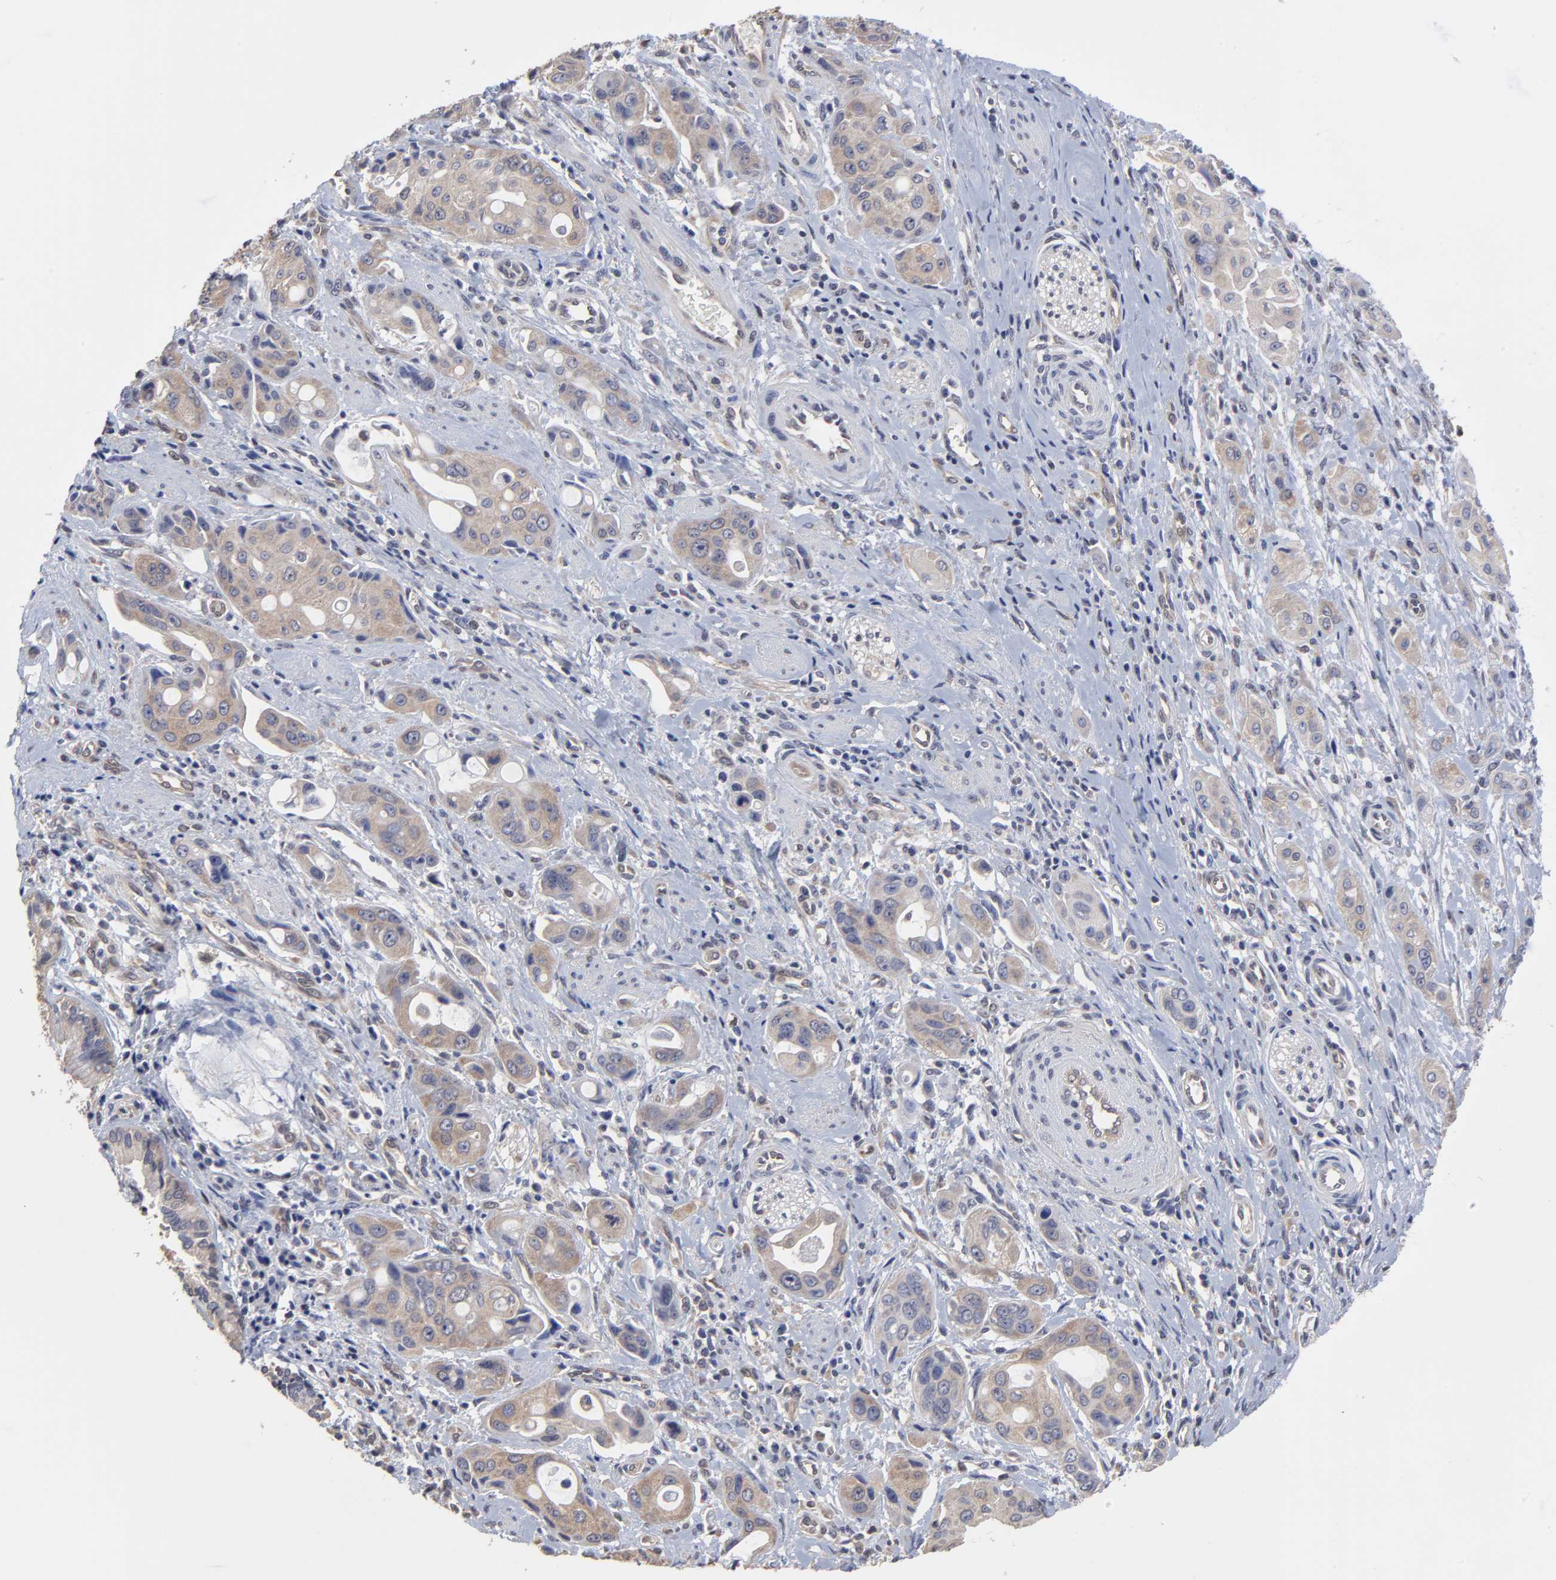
{"staining": {"intensity": "weak", "quantity": "25%-75%", "location": "cytoplasmic/membranous"}, "tissue": "pancreatic cancer", "cell_type": "Tumor cells", "image_type": "cancer", "snomed": [{"axis": "morphology", "description": "Adenocarcinoma, NOS"}, {"axis": "topography", "description": "Pancreas"}], "caption": "Pancreatic adenocarcinoma stained with a protein marker exhibits weak staining in tumor cells.", "gene": "CCT2", "patient": {"sex": "female", "age": 60}}